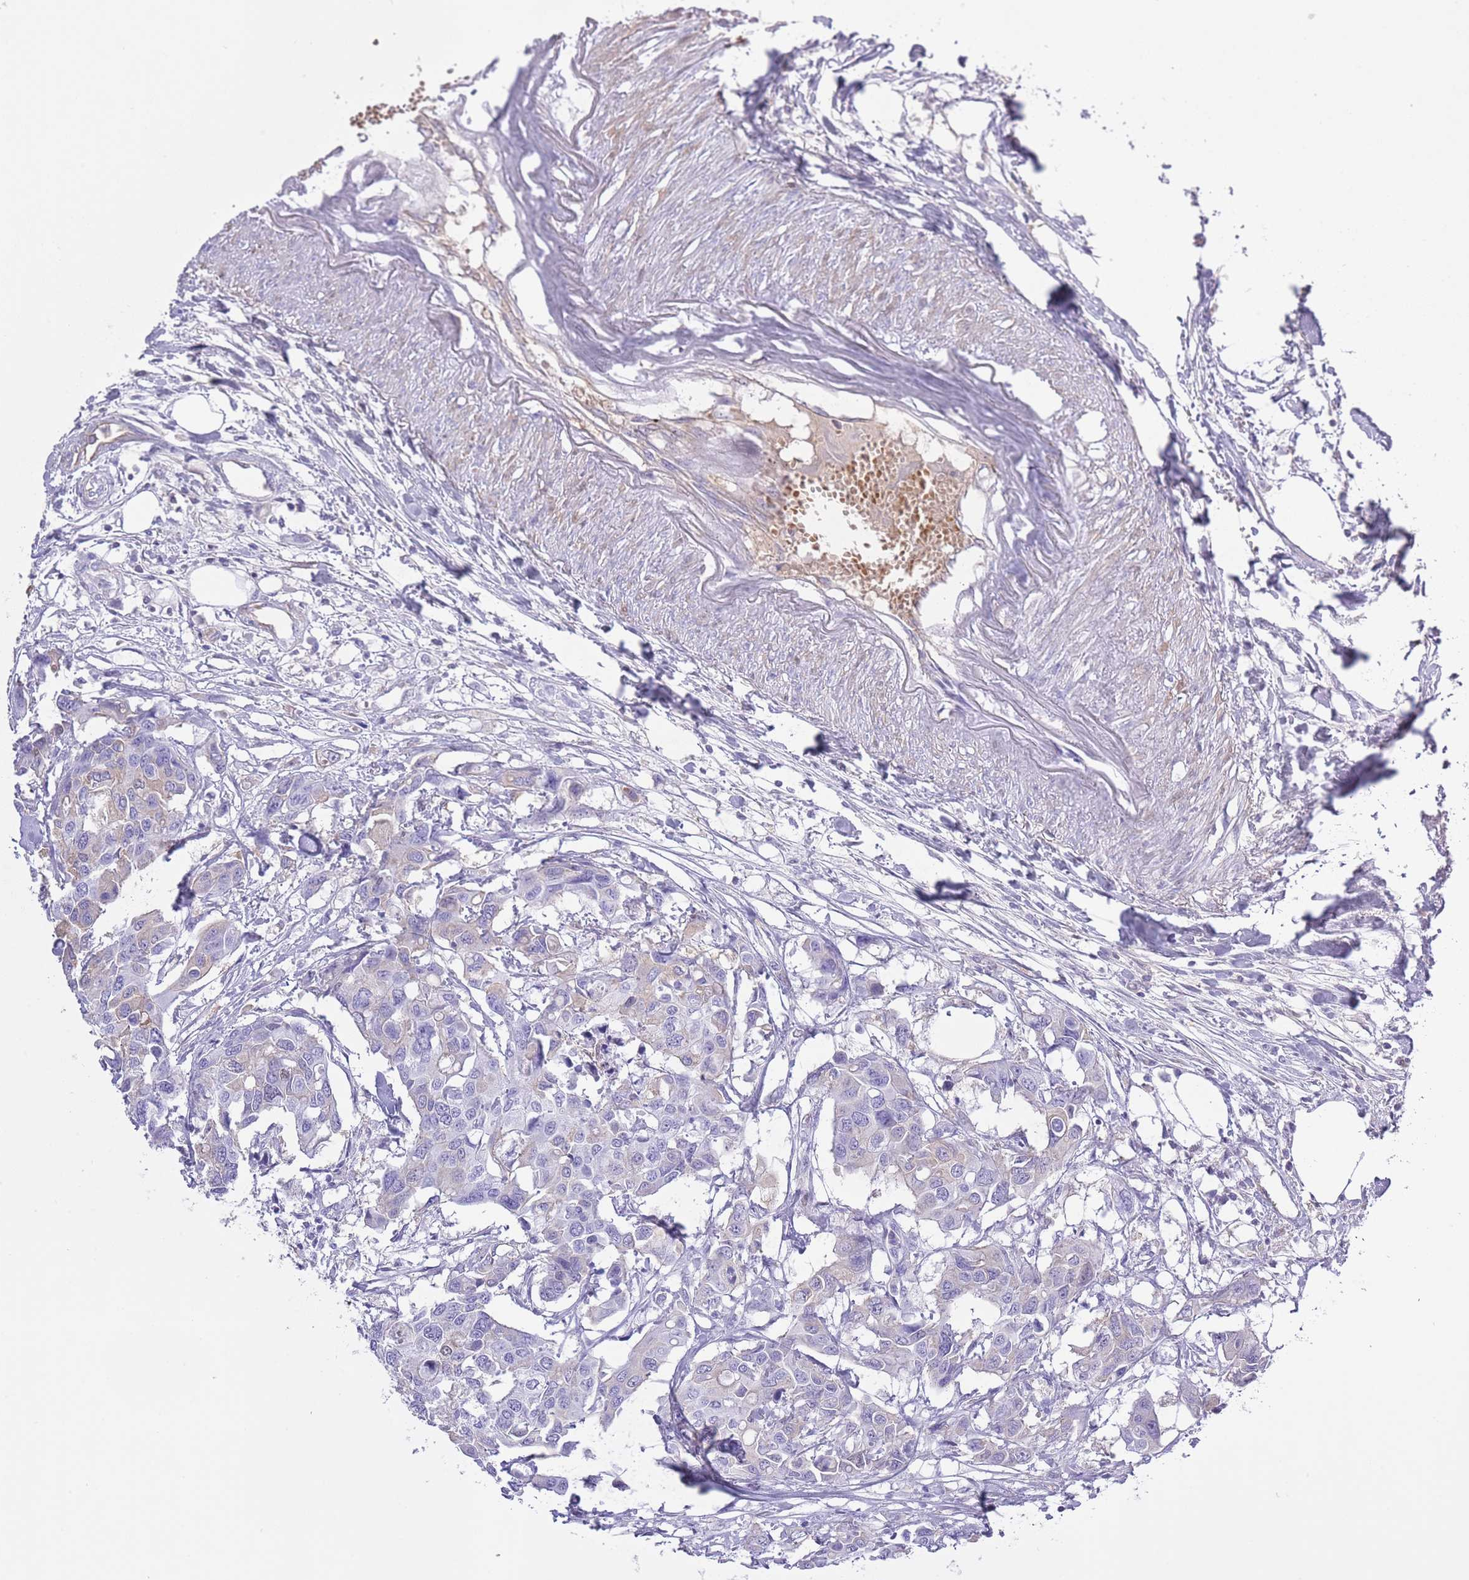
{"staining": {"intensity": "negative", "quantity": "none", "location": "none"}, "tissue": "colorectal cancer", "cell_type": "Tumor cells", "image_type": "cancer", "snomed": [{"axis": "morphology", "description": "Adenocarcinoma, NOS"}, {"axis": "topography", "description": "Colon"}], "caption": "Immunohistochemistry (IHC) of colorectal cancer (adenocarcinoma) shows no expression in tumor cells.", "gene": "AP3S2", "patient": {"sex": "male", "age": 77}}